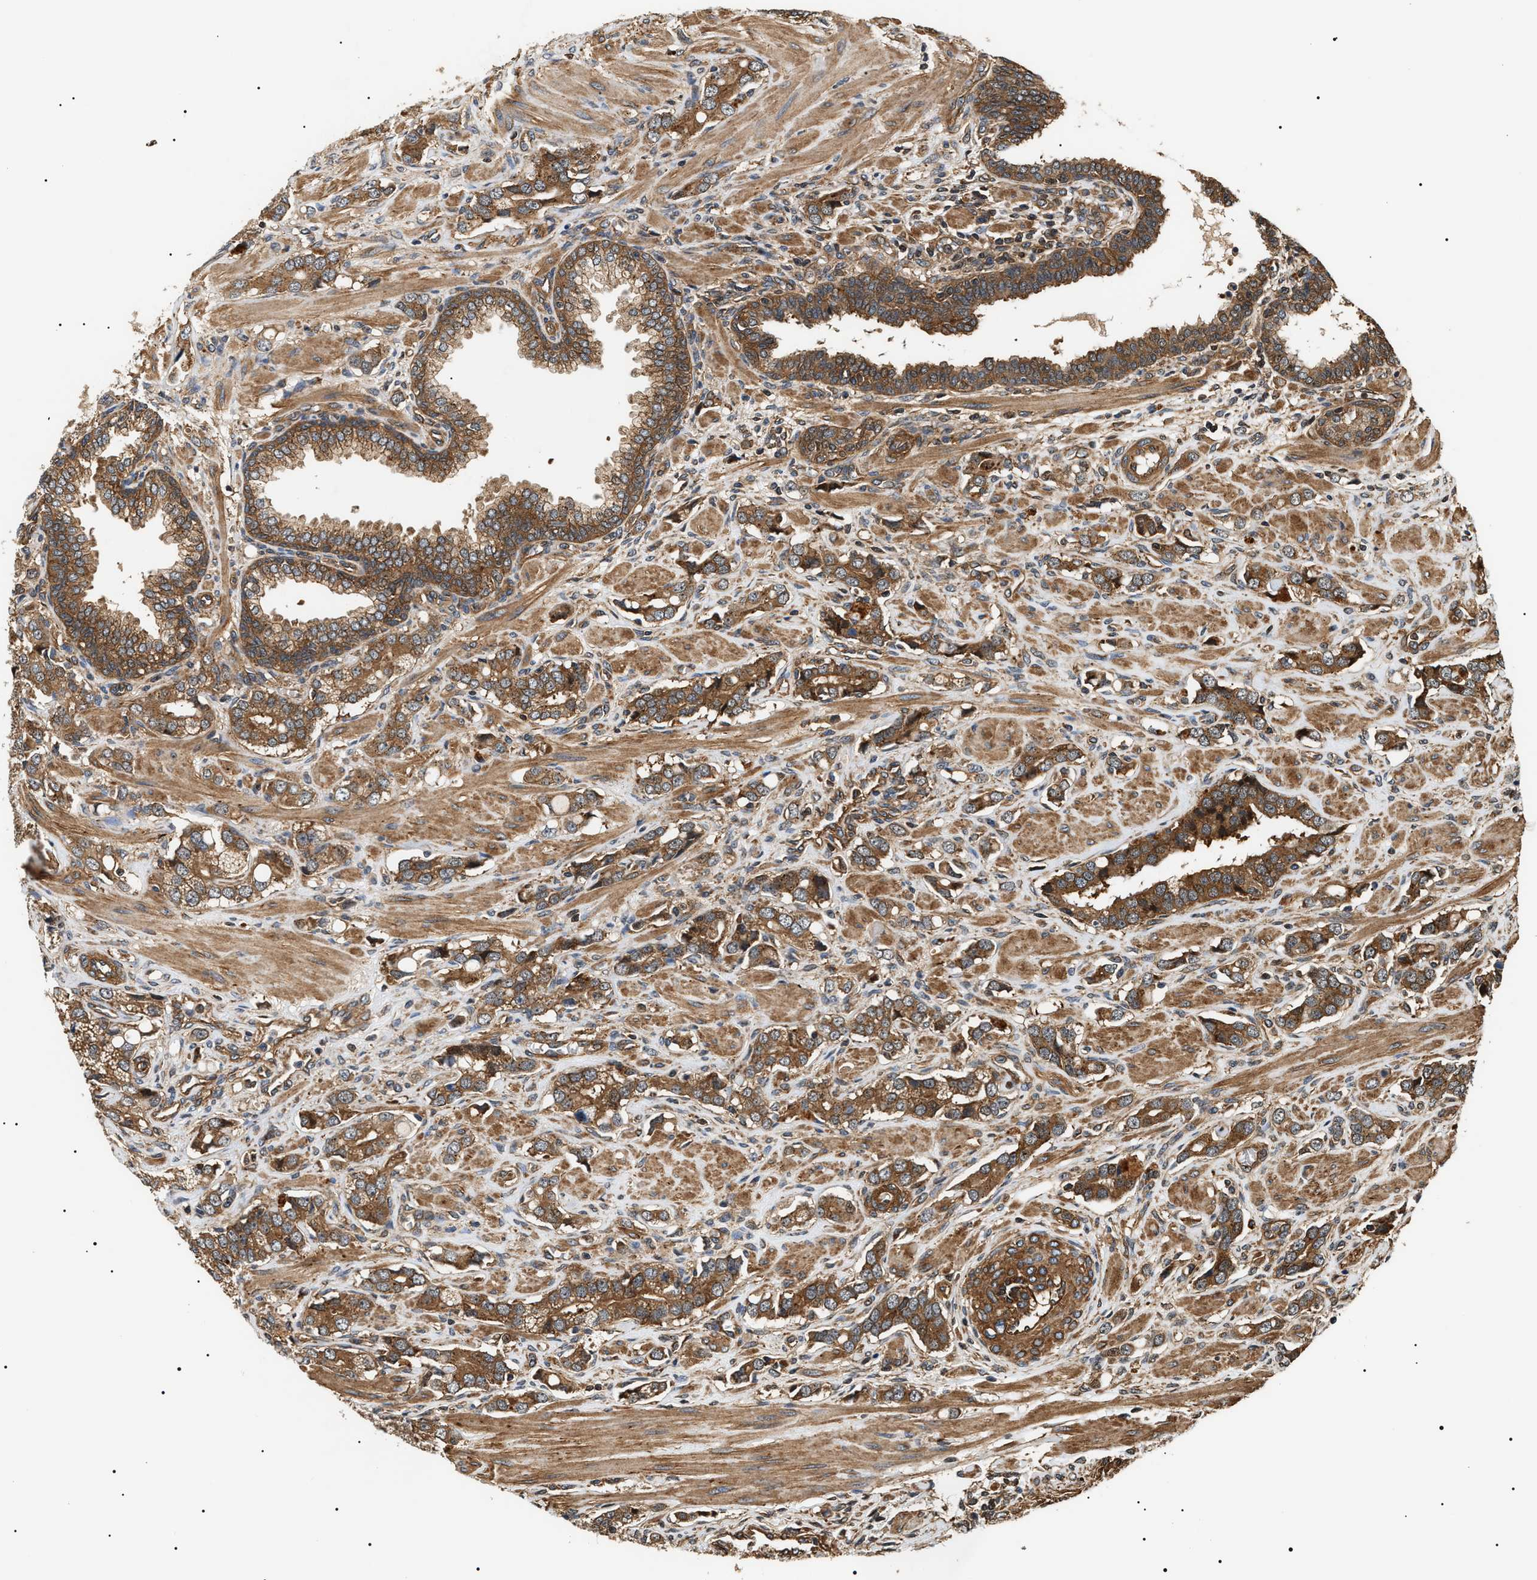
{"staining": {"intensity": "moderate", "quantity": ">75%", "location": "cytoplasmic/membranous"}, "tissue": "prostate cancer", "cell_type": "Tumor cells", "image_type": "cancer", "snomed": [{"axis": "morphology", "description": "Adenocarcinoma, High grade"}, {"axis": "topography", "description": "Prostate"}], "caption": "Immunohistochemistry (IHC) photomicrograph of neoplastic tissue: prostate cancer (adenocarcinoma (high-grade)) stained using IHC exhibits medium levels of moderate protein expression localized specifically in the cytoplasmic/membranous of tumor cells, appearing as a cytoplasmic/membranous brown color.", "gene": "SH3GLB2", "patient": {"sex": "male", "age": 52}}